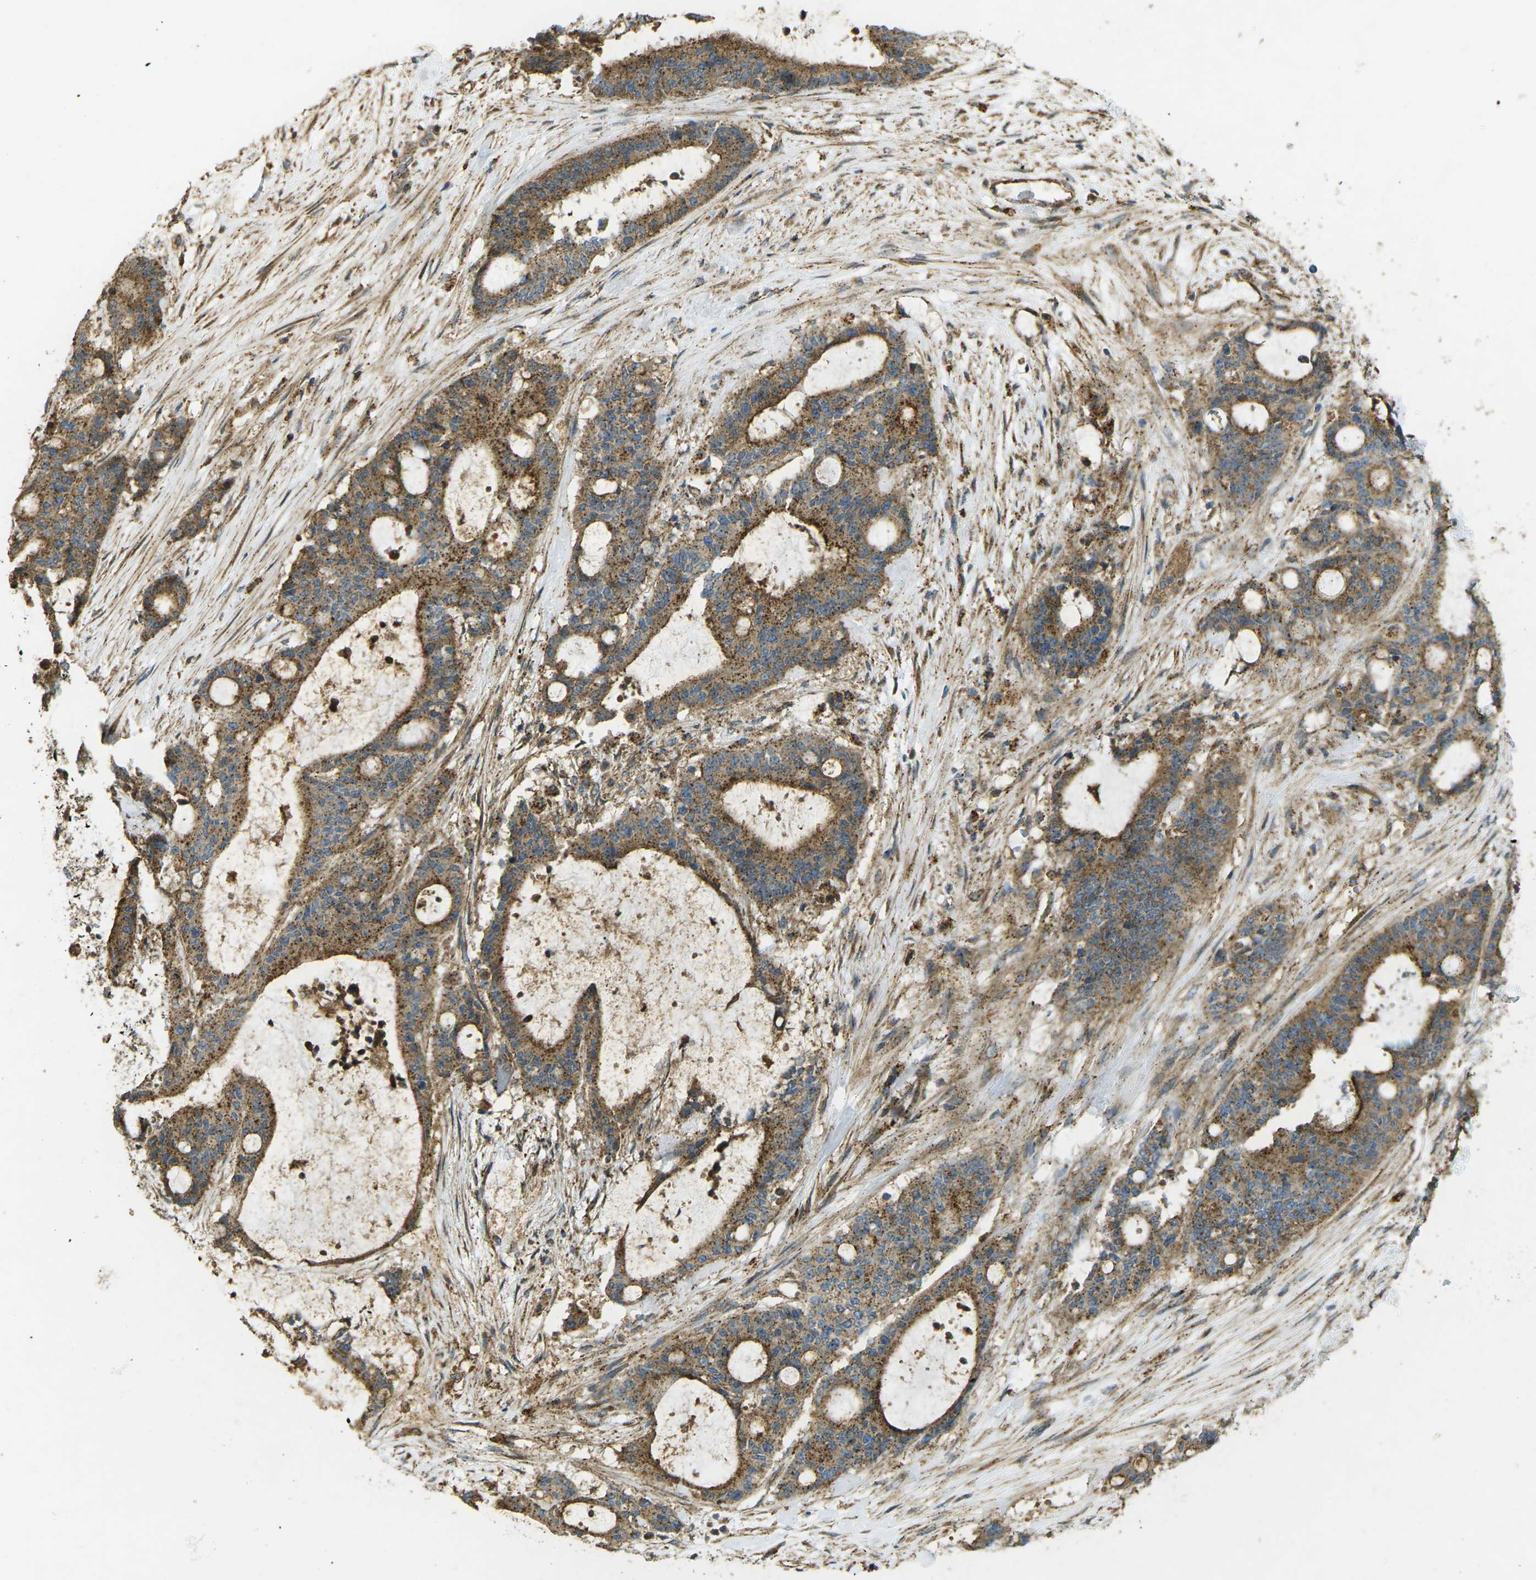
{"staining": {"intensity": "moderate", "quantity": ">75%", "location": "cytoplasmic/membranous"}, "tissue": "liver cancer", "cell_type": "Tumor cells", "image_type": "cancer", "snomed": [{"axis": "morphology", "description": "Cholangiocarcinoma"}, {"axis": "topography", "description": "Liver"}], "caption": "Liver cancer stained for a protein displays moderate cytoplasmic/membranous positivity in tumor cells.", "gene": "CHMP3", "patient": {"sex": "female", "age": 73}}